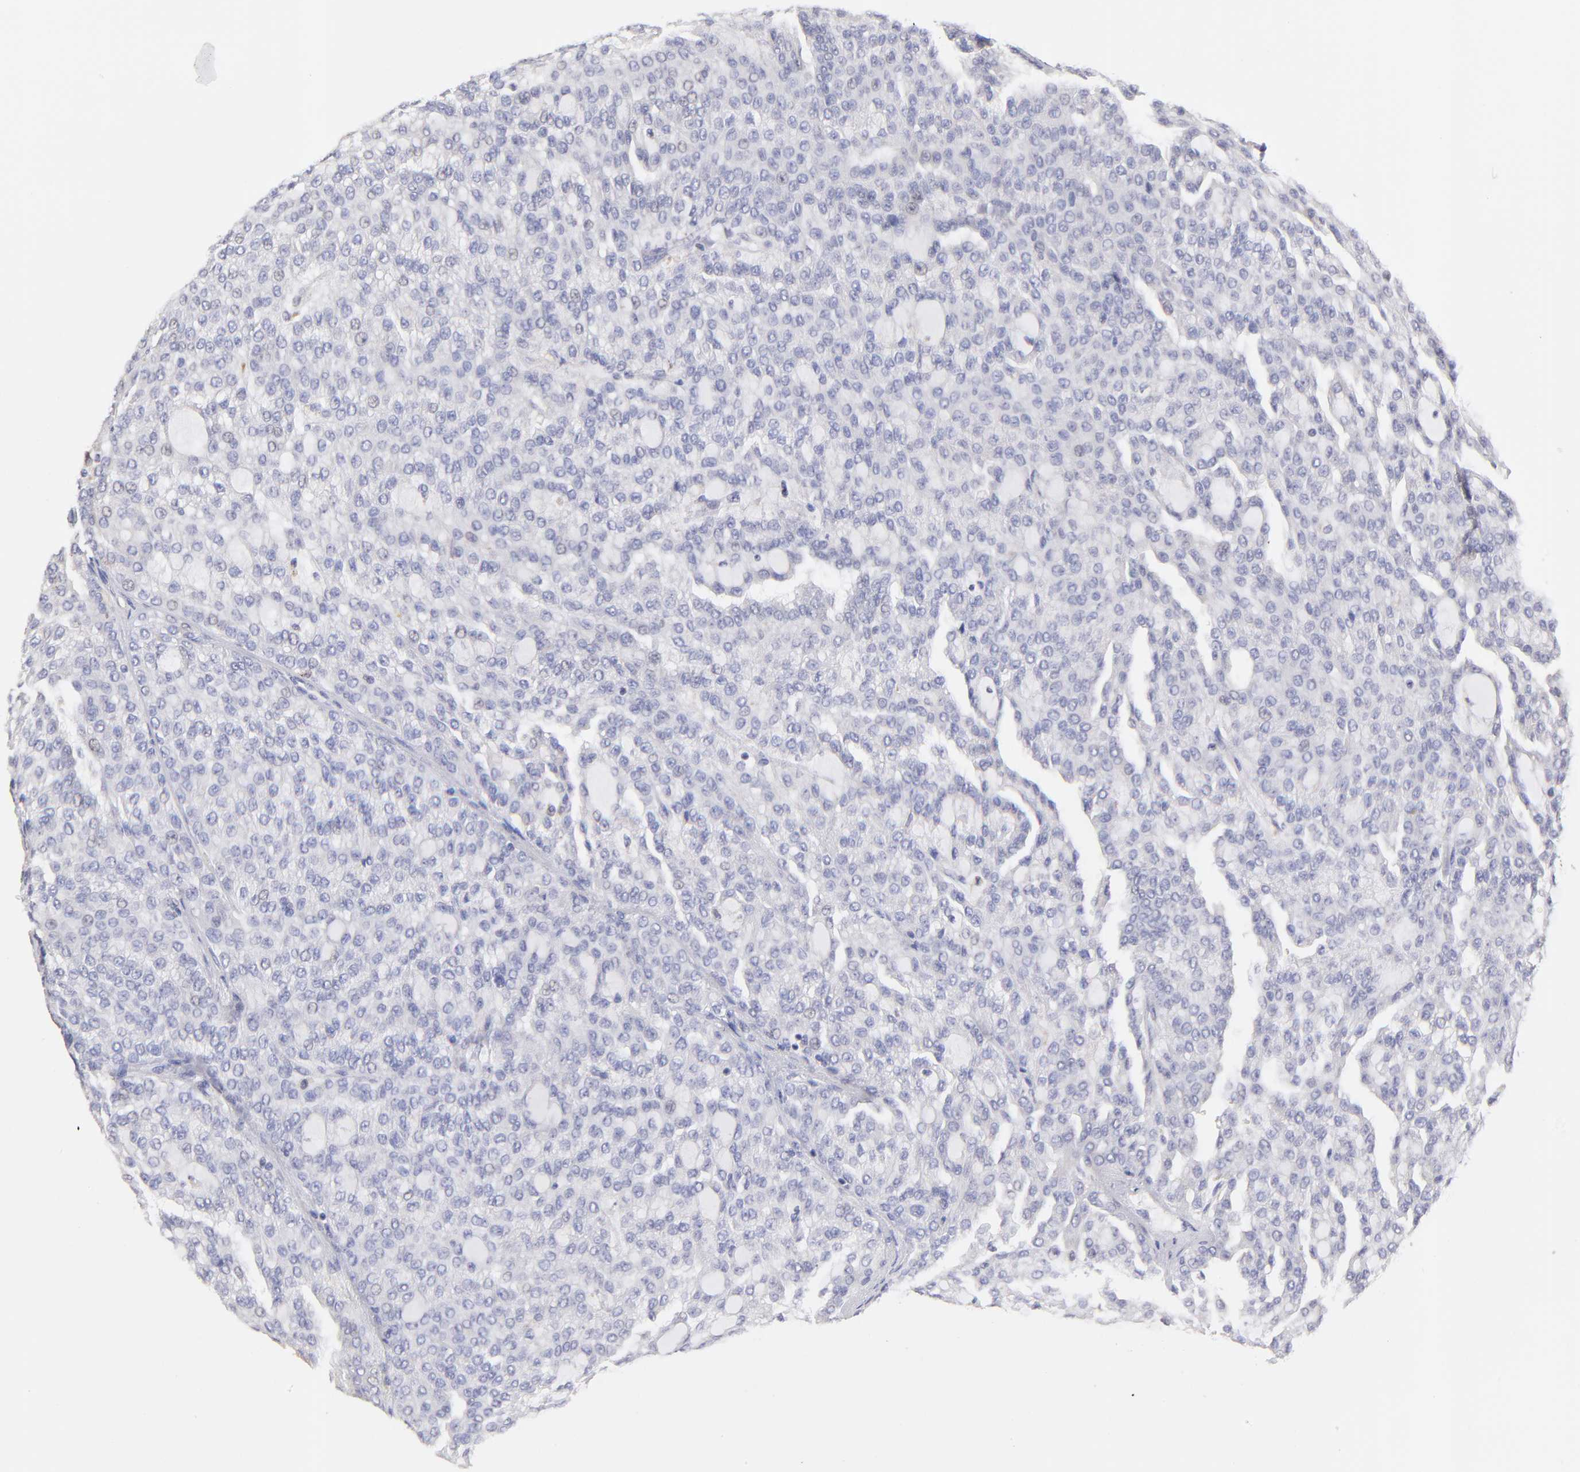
{"staining": {"intensity": "negative", "quantity": "none", "location": "none"}, "tissue": "renal cancer", "cell_type": "Tumor cells", "image_type": "cancer", "snomed": [{"axis": "morphology", "description": "Adenocarcinoma, NOS"}, {"axis": "topography", "description": "Kidney"}], "caption": "IHC micrograph of human renal adenocarcinoma stained for a protein (brown), which shows no positivity in tumor cells.", "gene": "GCSAM", "patient": {"sex": "male", "age": 63}}